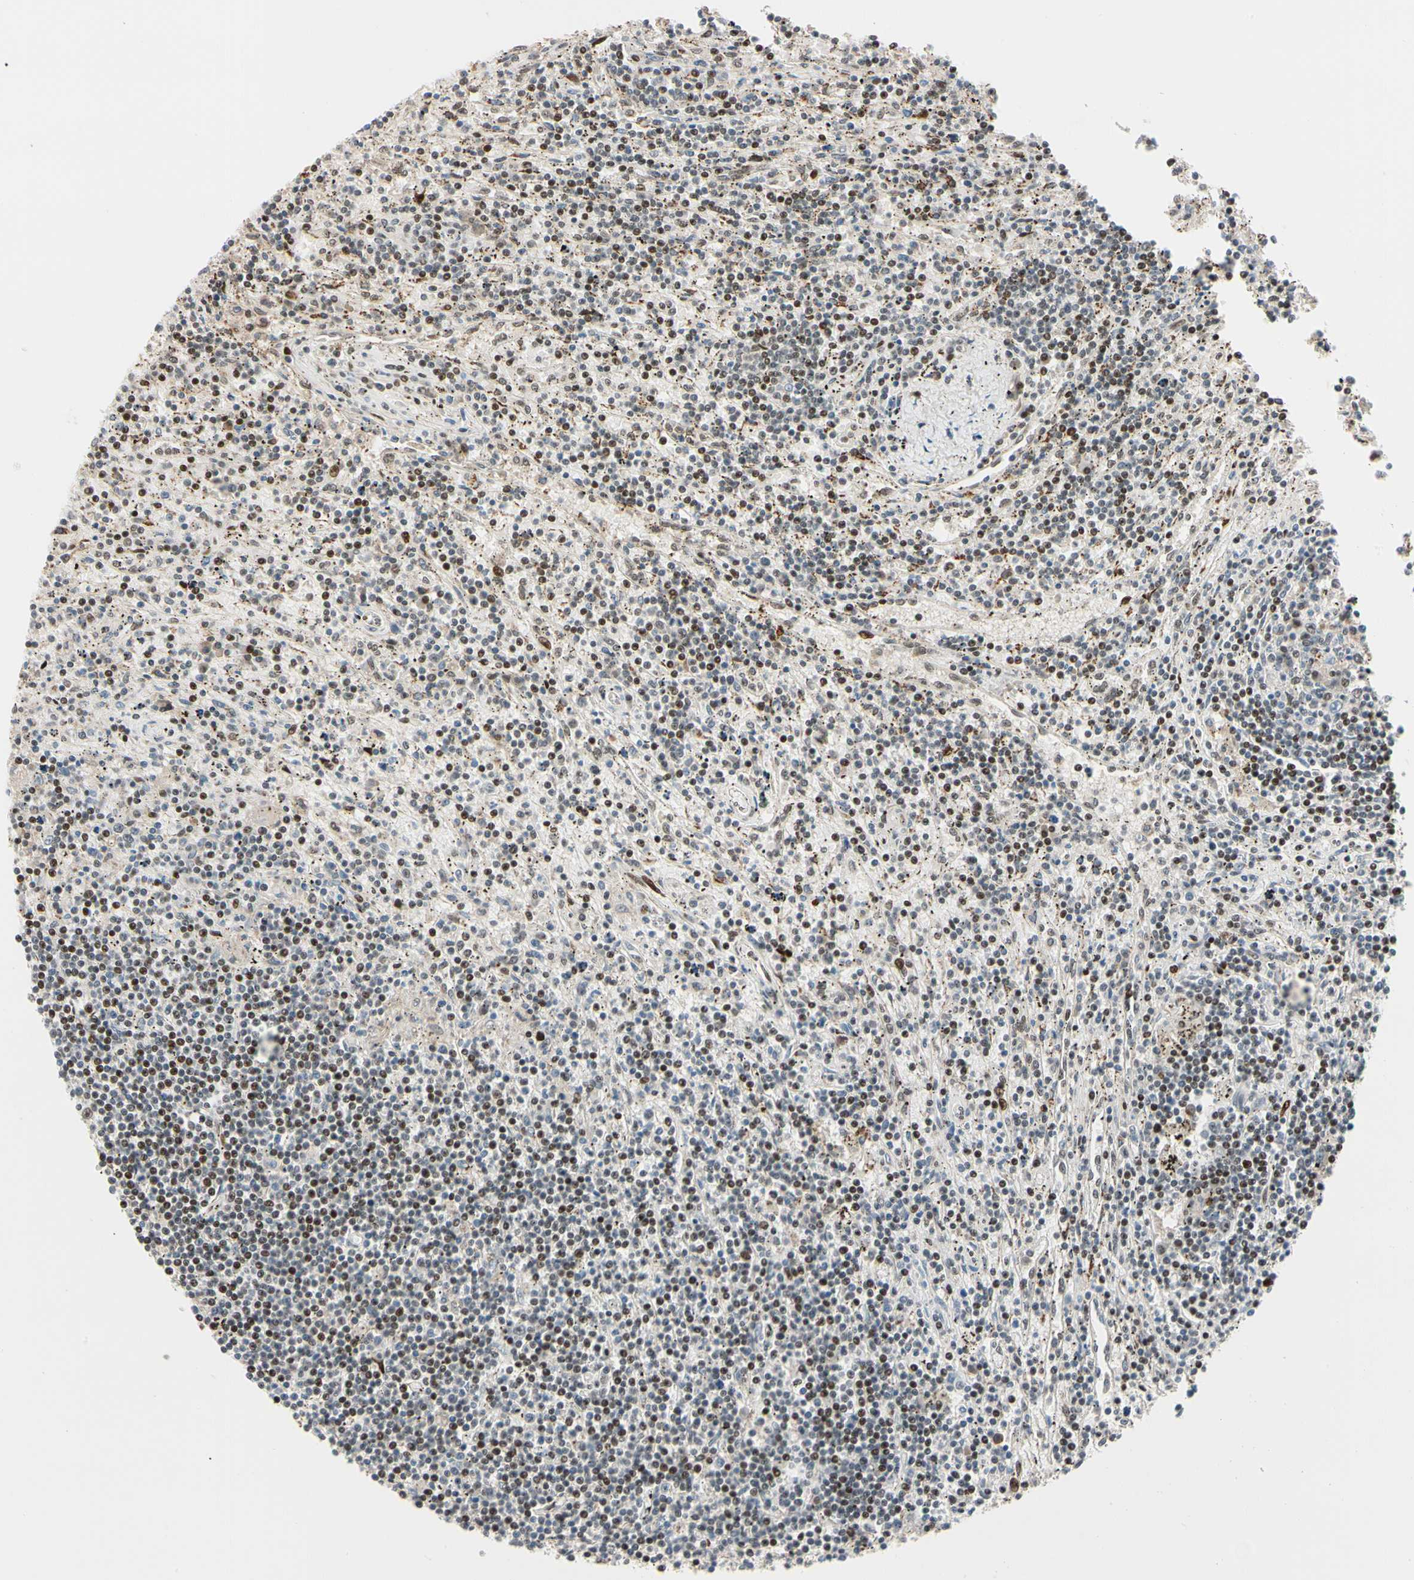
{"staining": {"intensity": "moderate", "quantity": "25%-75%", "location": "nuclear"}, "tissue": "lymphoma", "cell_type": "Tumor cells", "image_type": "cancer", "snomed": [{"axis": "morphology", "description": "Malignant lymphoma, non-Hodgkin's type, Low grade"}, {"axis": "topography", "description": "Spleen"}], "caption": "Protein expression analysis of low-grade malignant lymphoma, non-Hodgkin's type exhibits moderate nuclear positivity in approximately 25%-75% of tumor cells.", "gene": "FOXO3", "patient": {"sex": "male", "age": 76}}